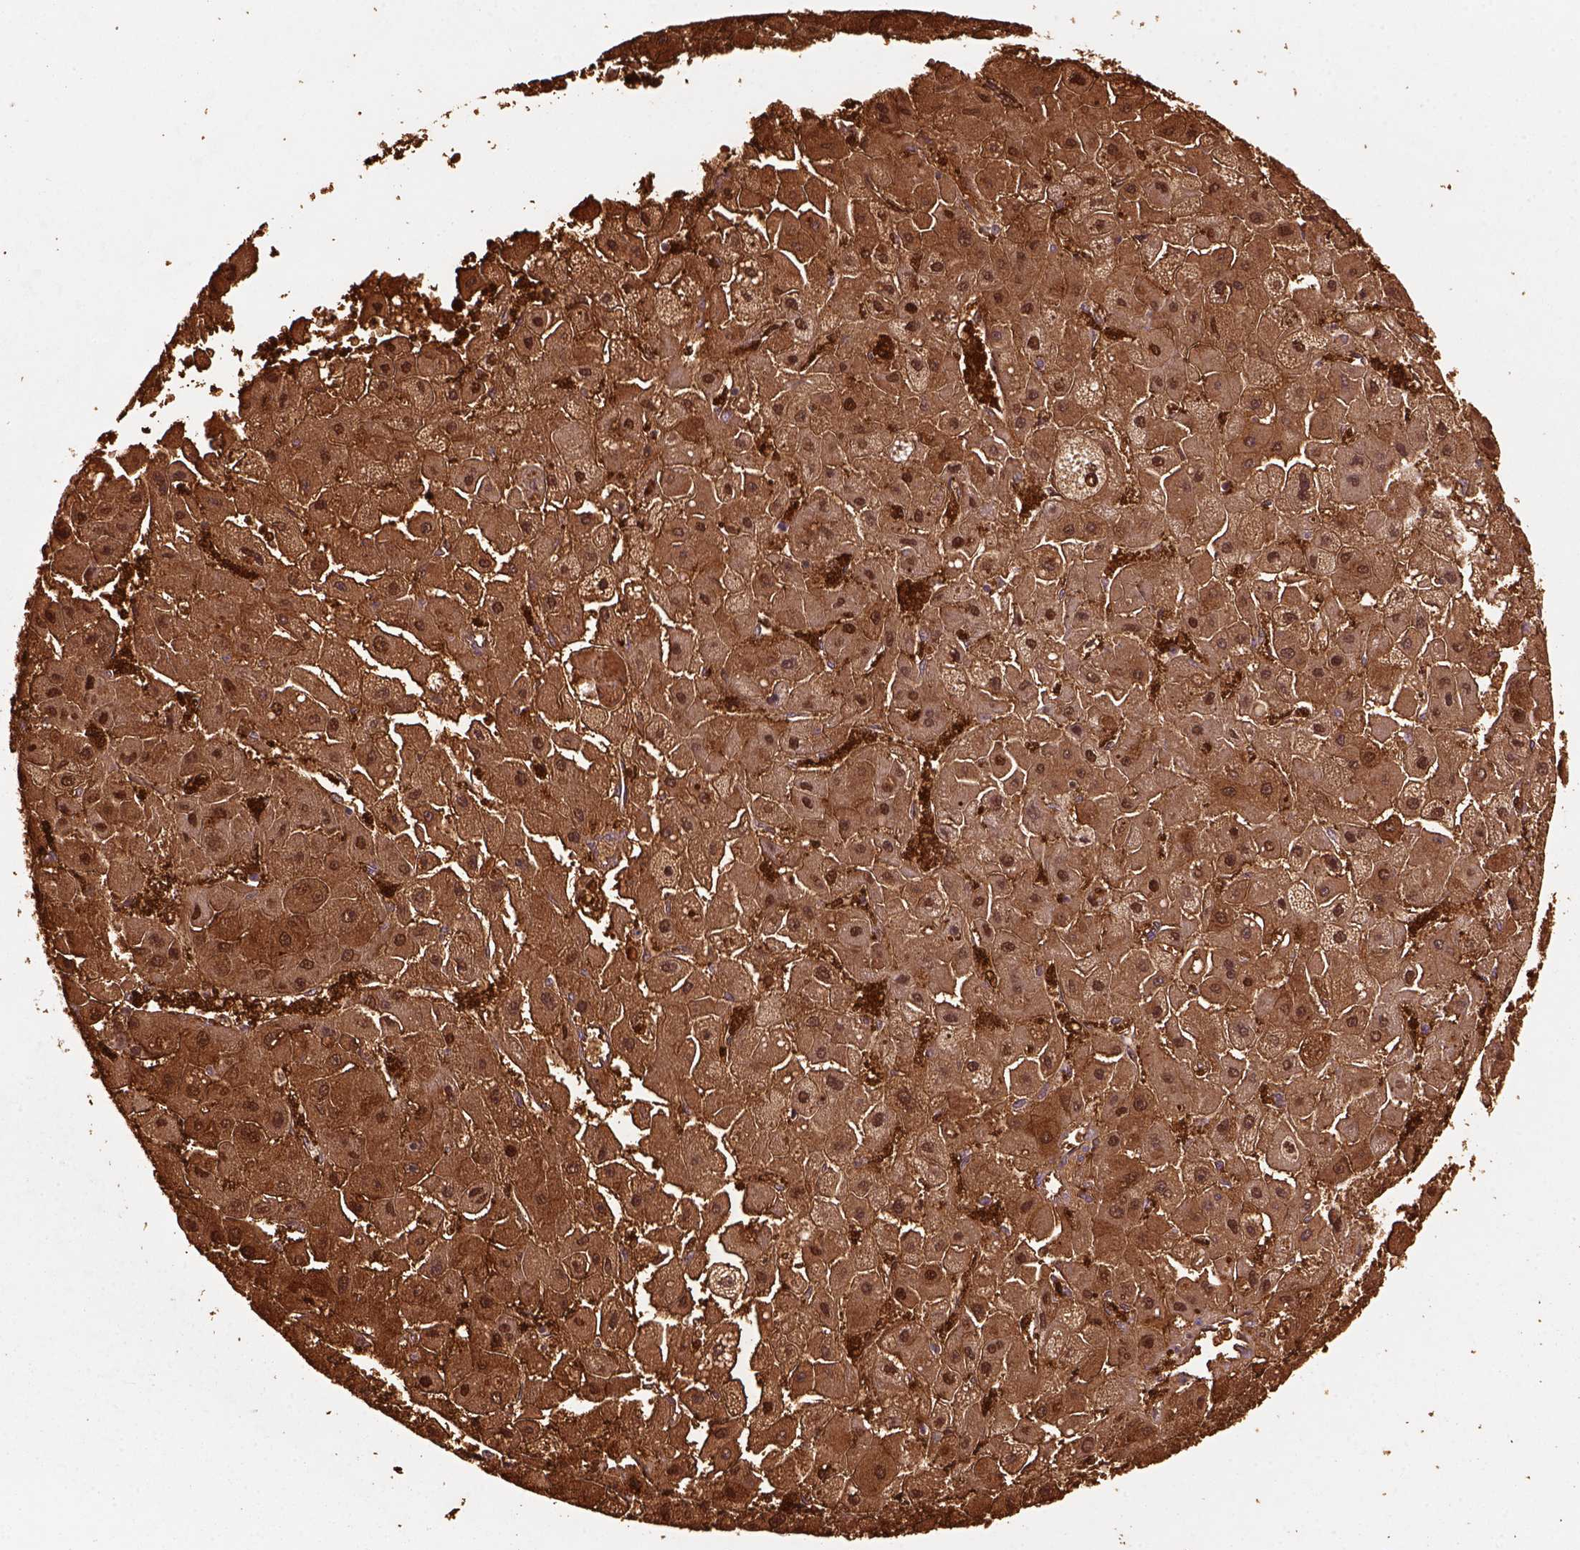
{"staining": {"intensity": "strong", "quantity": ">75%", "location": "cytoplasmic/membranous,nuclear"}, "tissue": "liver cancer", "cell_type": "Tumor cells", "image_type": "cancer", "snomed": [{"axis": "morphology", "description": "Carcinoma, Hepatocellular, NOS"}, {"axis": "topography", "description": "Liver"}], "caption": "Liver cancer stained with DAB (3,3'-diaminobenzidine) immunohistochemistry reveals high levels of strong cytoplasmic/membranous and nuclear expression in about >75% of tumor cells.", "gene": "GOT1", "patient": {"sex": "female", "age": 25}}